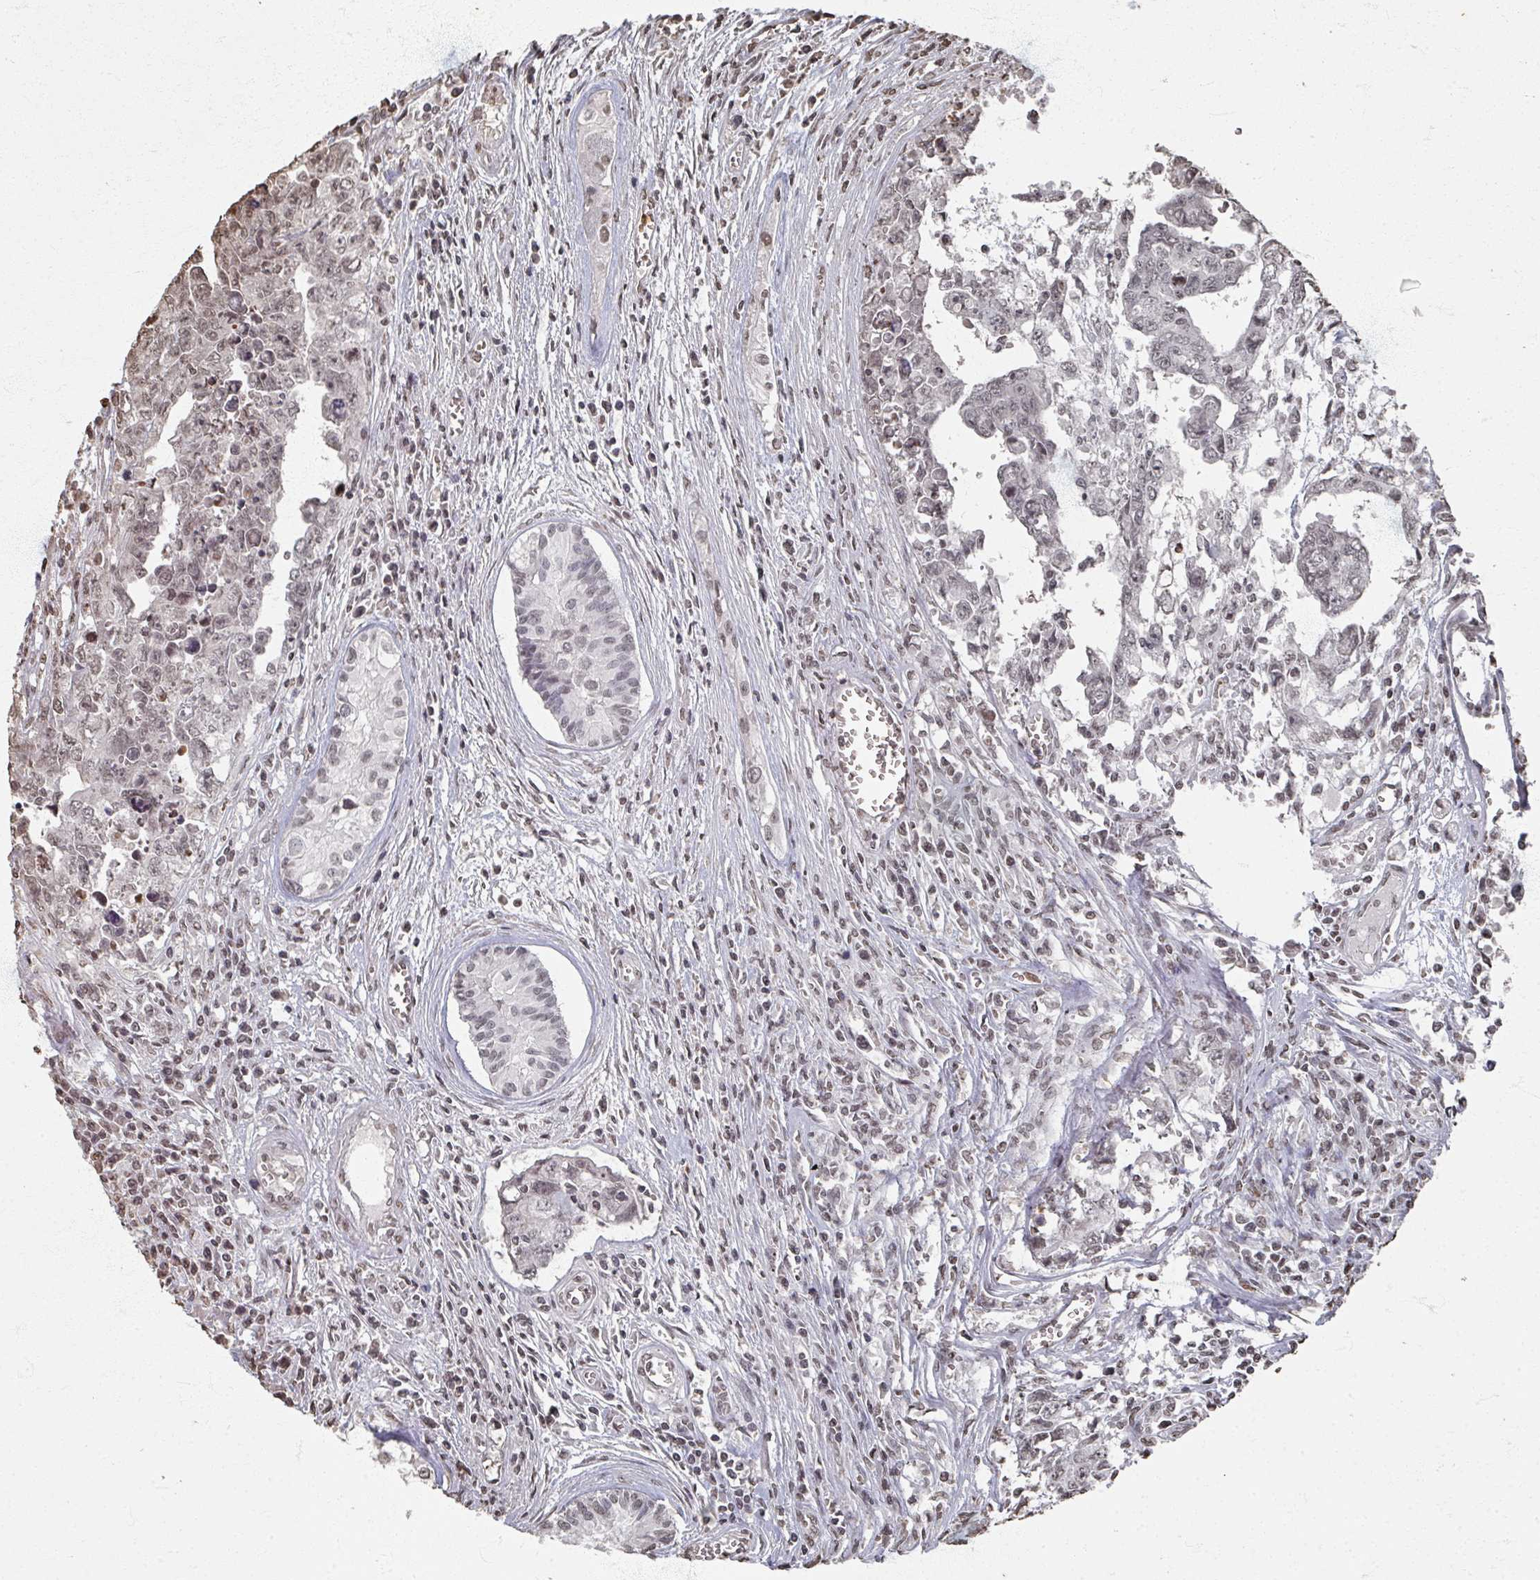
{"staining": {"intensity": "weak", "quantity": "<25%", "location": "nuclear"}, "tissue": "testis cancer", "cell_type": "Tumor cells", "image_type": "cancer", "snomed": [{"axis": "morphology", "description": "Carcinoma, Embryonal, NOS"}, {"axis": "topography", "description": "Testis"}], "caption": "DAB (3,3'-diaminobenzidine) immunohistochemical staining of testis embryonal carcinoma exhibits no significant expression in tumor cells.", "gene": "DCUN1D5", "patient": {"sex": "male", "age": 24}}